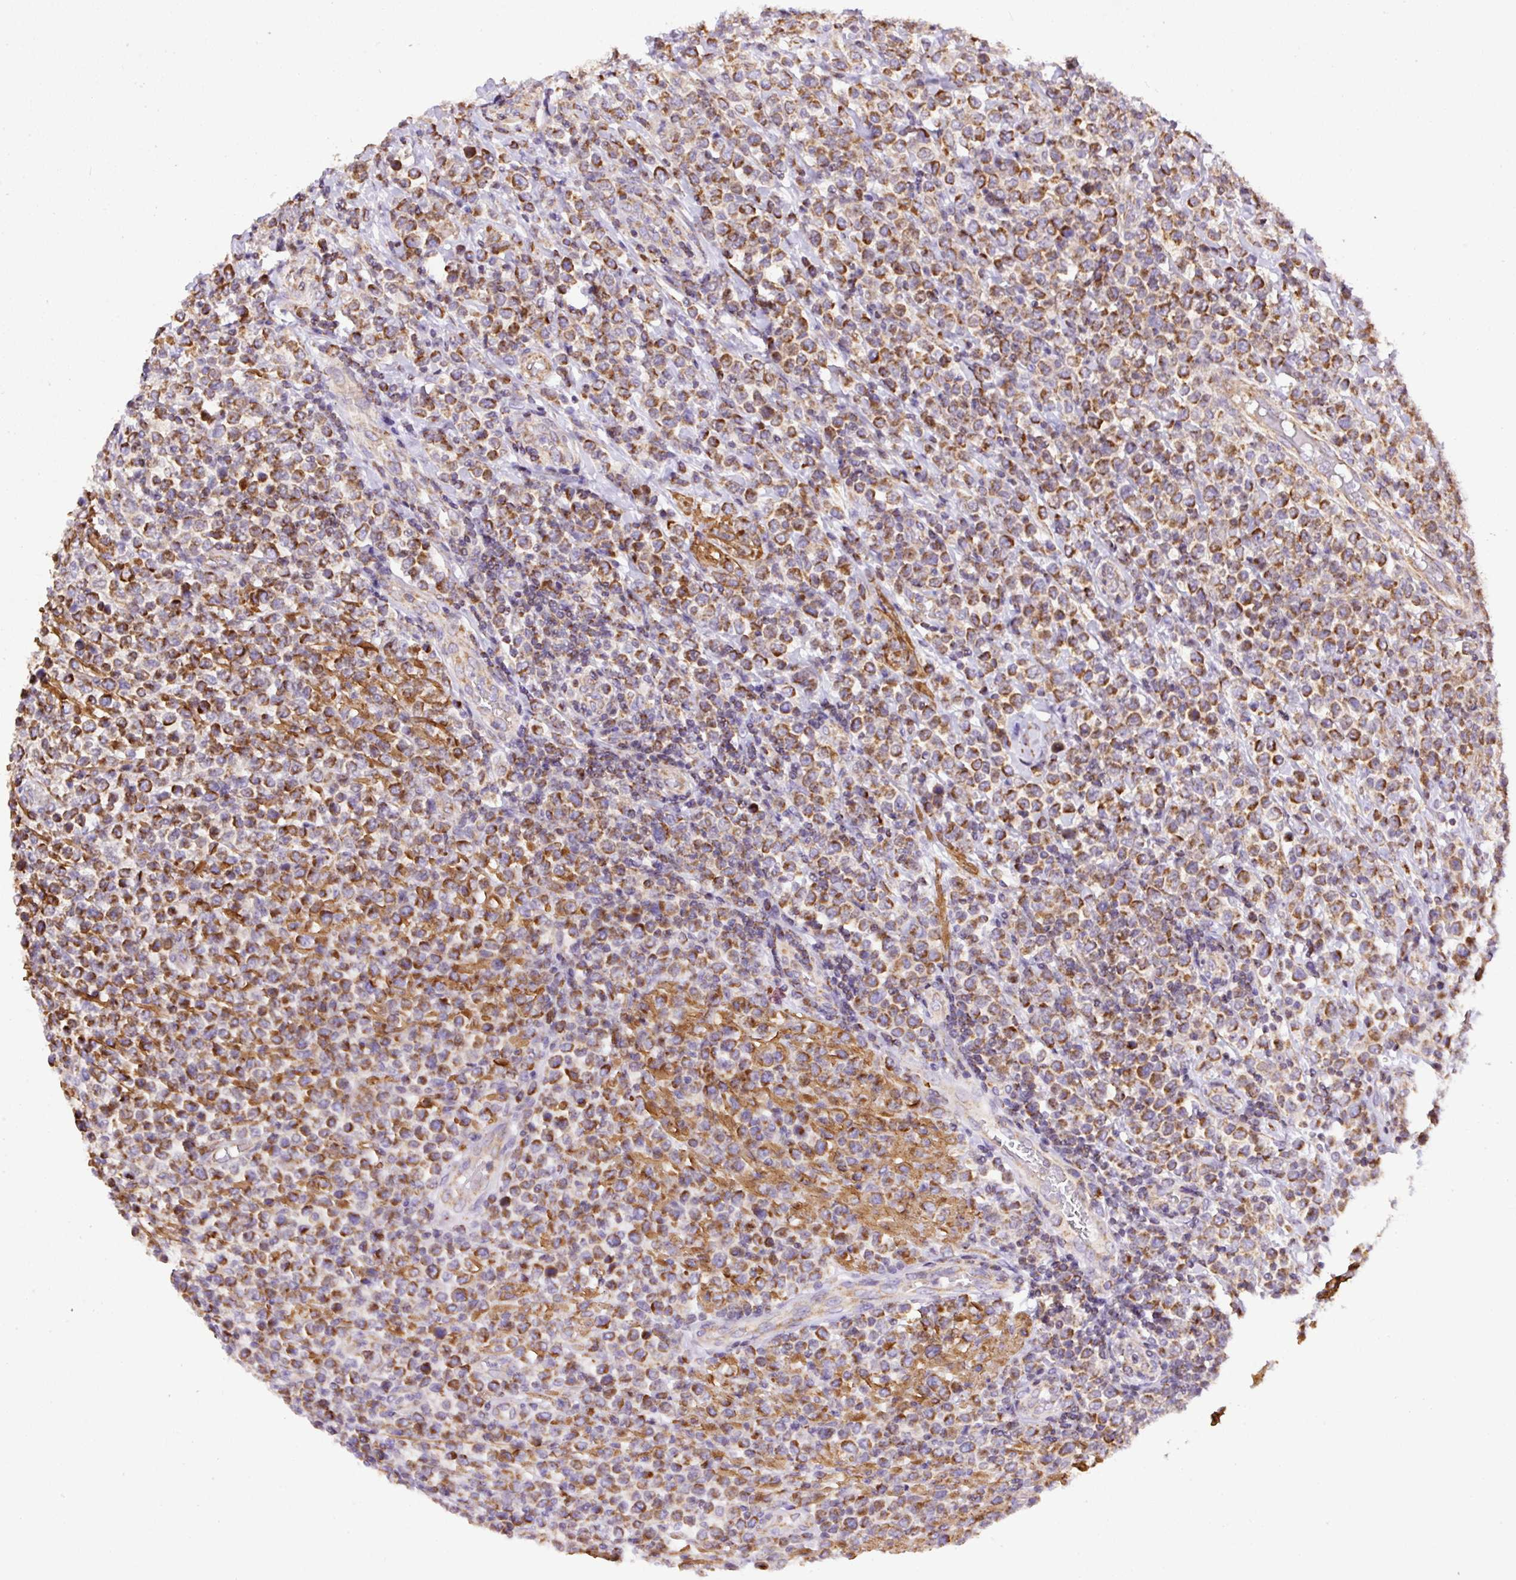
{"staining": {"intensity": "strong", "quantity": ">75%", "location": "cytoplasmic/membranous"}, "tissue": "lymphoma", "cell_type": "Tumor cells", "image_type": "cancer", "snomed": [{"axis": "morphology", "description": "Malignant lymphoma, non-Hodgkin's type, High grade"}, {"axis": "topography", "description": "Soft tissue"}], "caption": "Immunohistochemical staining of human lymphoma displays high levels of strong cytoplasmic/membranous staining in approximately >75% of tumor cells.", "gene": "NDUFAF2", "patient": {"sex": "female", "age": 56}}